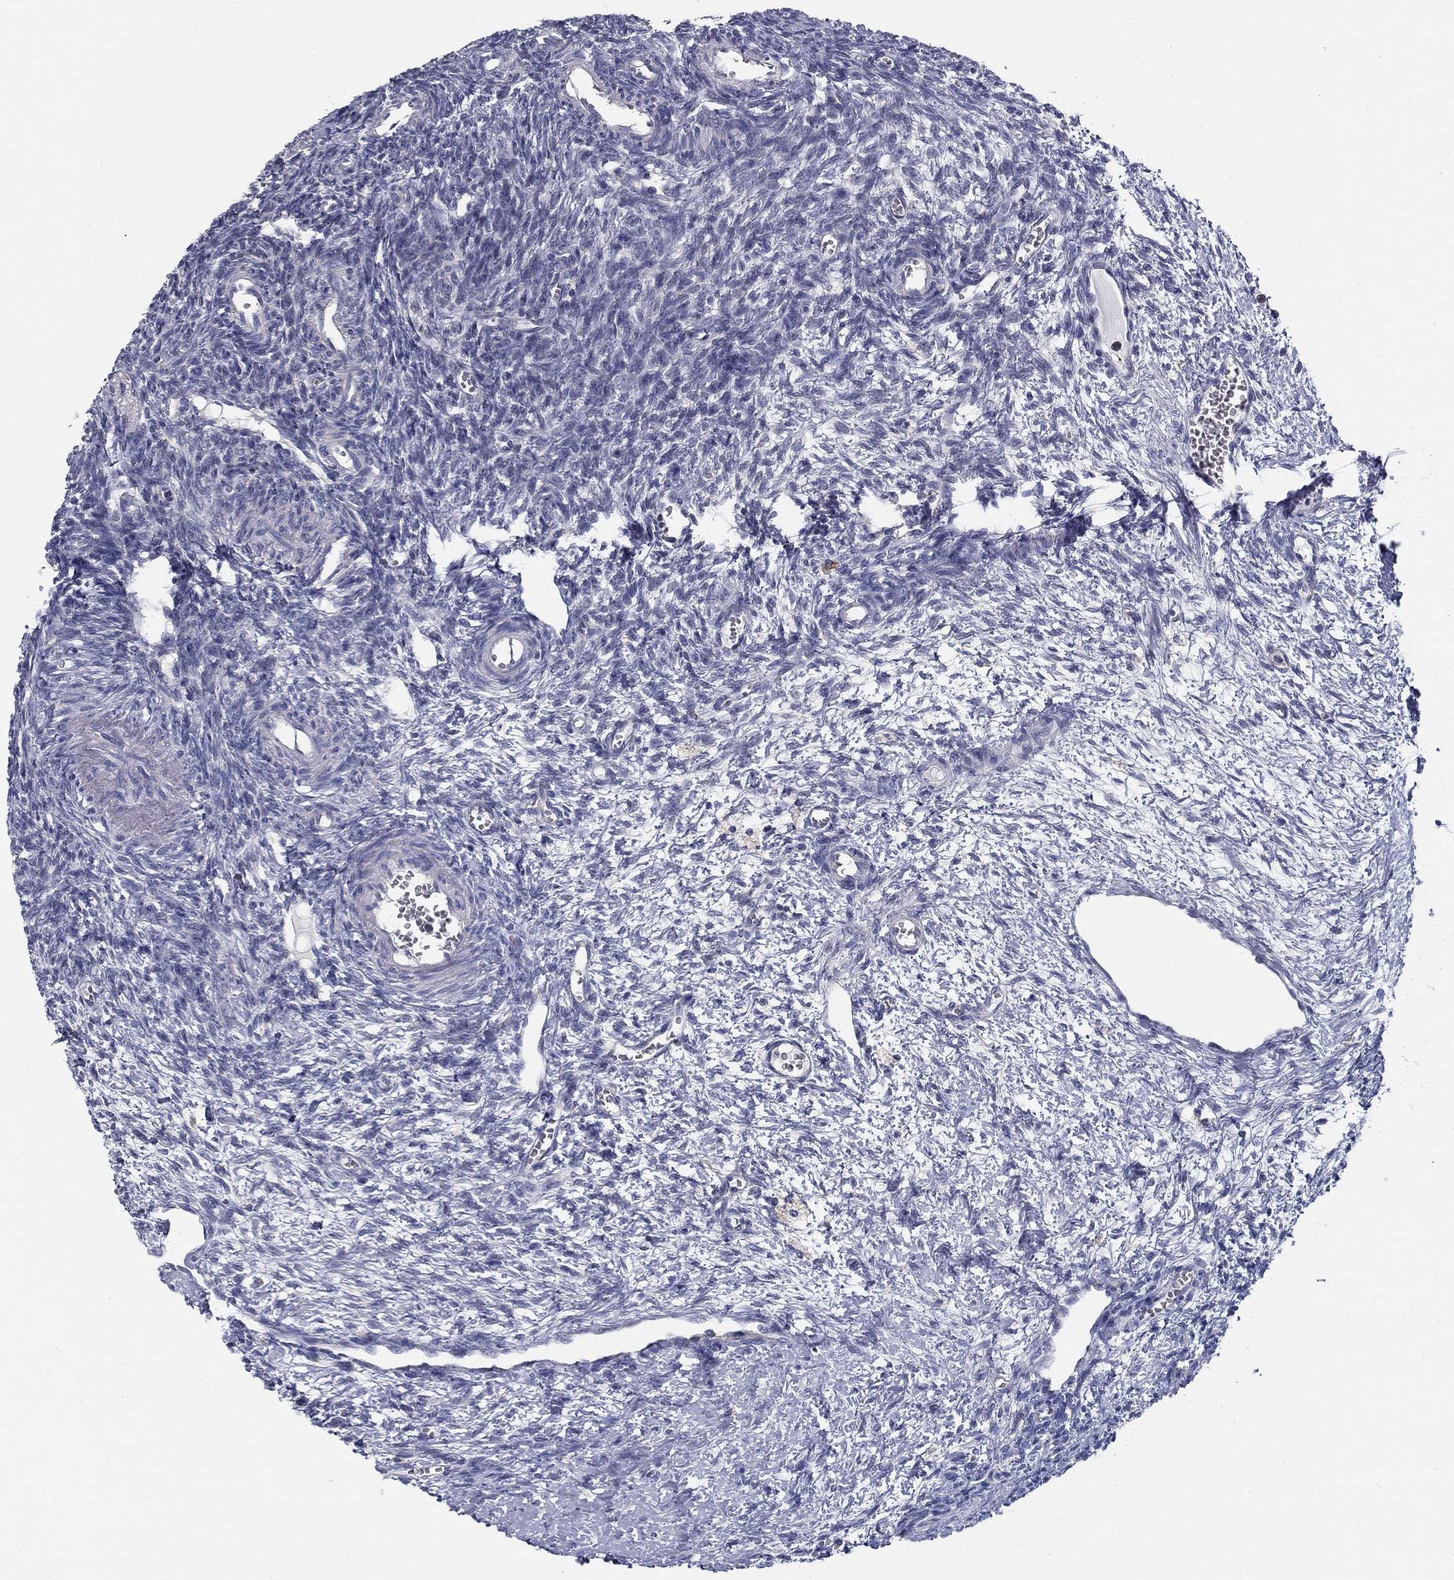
{"staining": {"intensity": "negative", "quantity": "none", "location": "none"}, "tissue": "ovary", "cell_type": "Follicle cells", "image_type": "normal", "snomed": [{"axis": "morphology", "description": "Normal tissue, NOS"}, {"axis": "topography", "description": "Ovary"}], "caption": "An image of human ovary is negative for staining in follicle cells. (Brightfield microscopy of DAB immunohistochemistry (IHC) at high magnification).", "gene": "SLC2A9", "patient": {"sex": "female", "age": 27}}